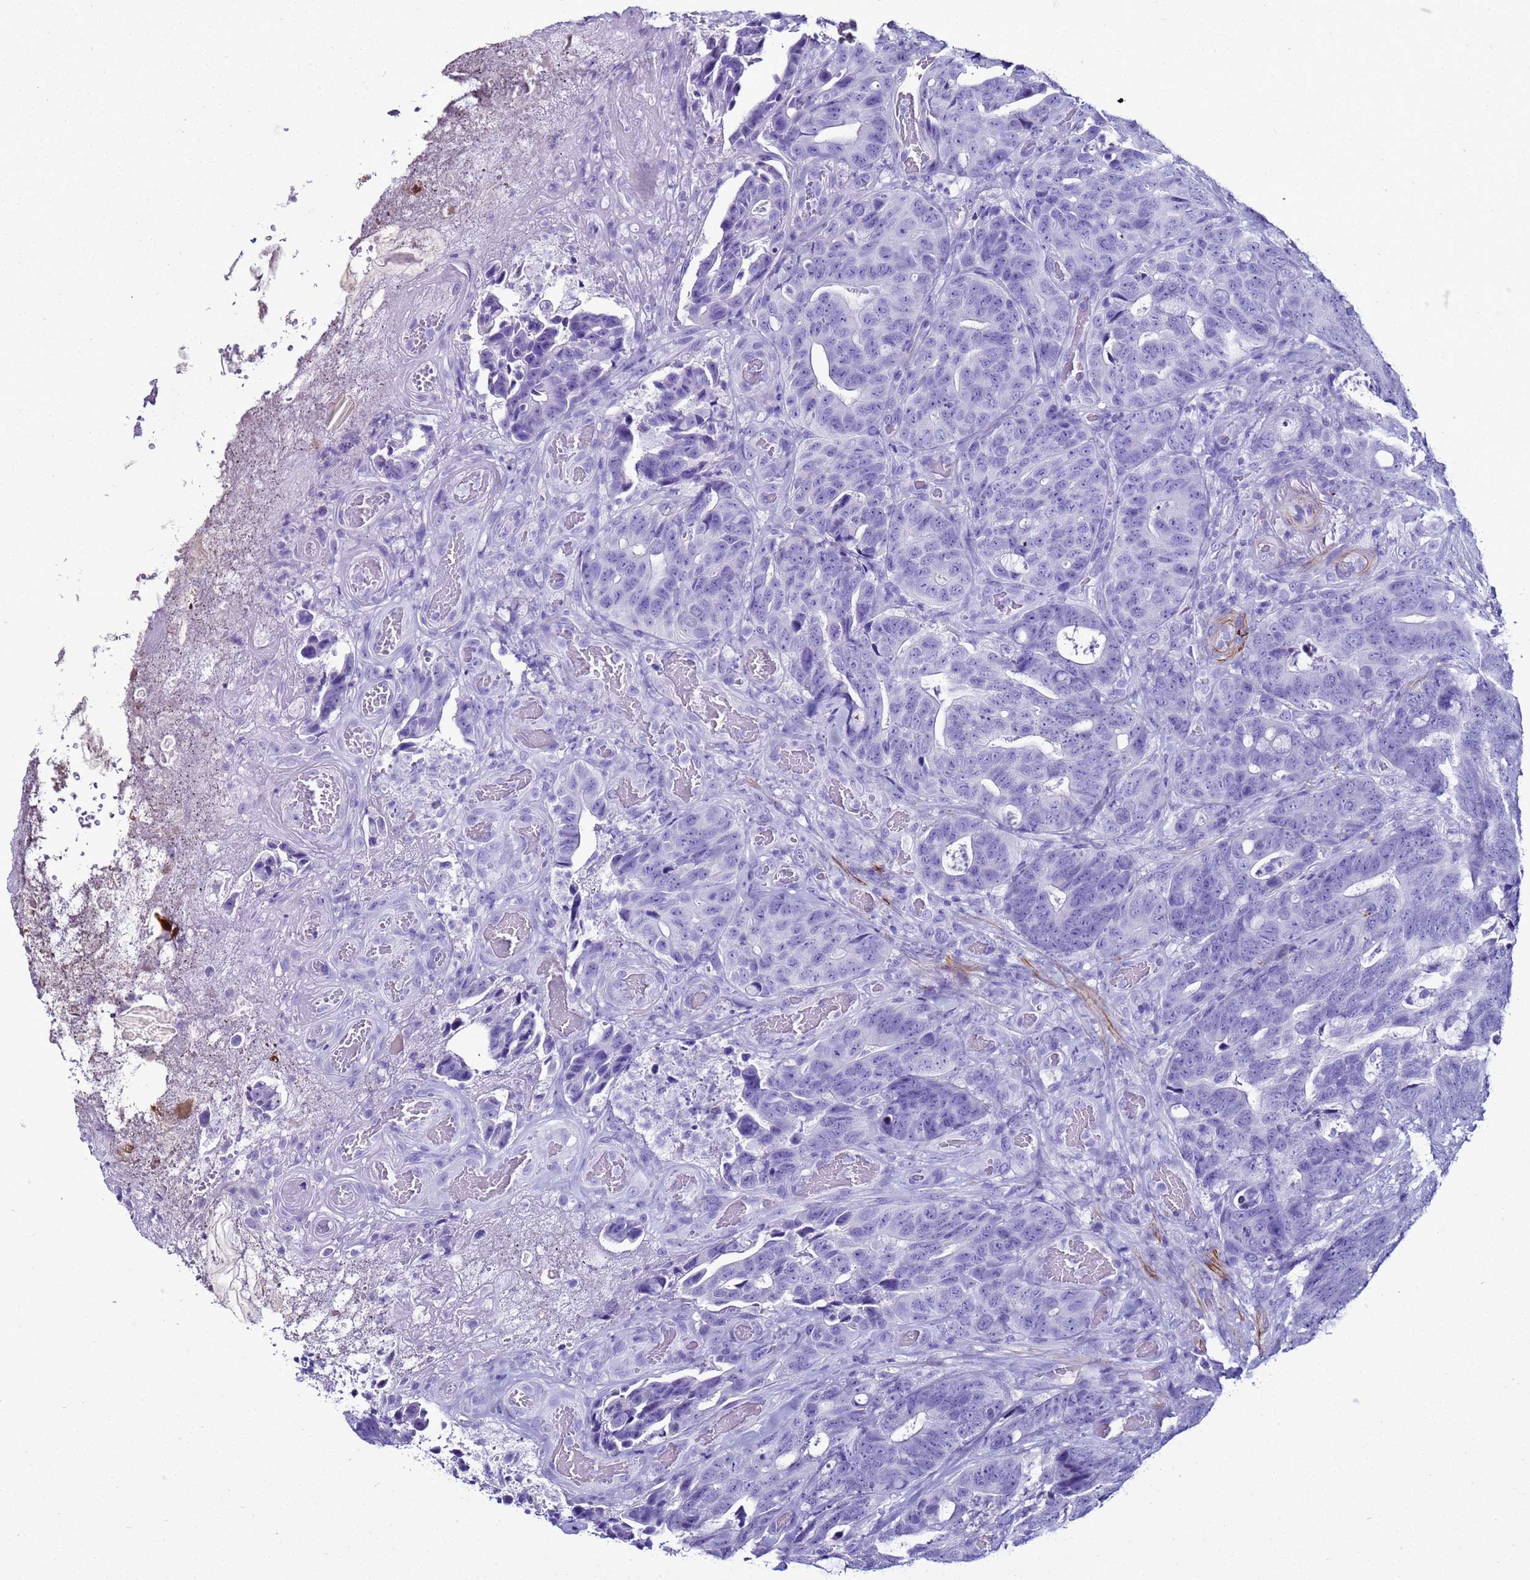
{"staining": {"intensity": "negative", "quantity": "none", "location": "none"}, "tissue": "colorectal cancer", "cell_type": "Tumor cells", "image_type": "cancer", "snomed": [{"axis": "morphology", "description": "Adenocarcinoma, NOS"}, {"axis": "topography", "description": "Colon"}], "caption": "High power microscopy histopathology image of an IHC micrograph of adenocarcinoma (colorectal), revealing no significant expression in tumor cells.", "gene": "LCMT1", "patient": {"sex": "female", "age": 82}}